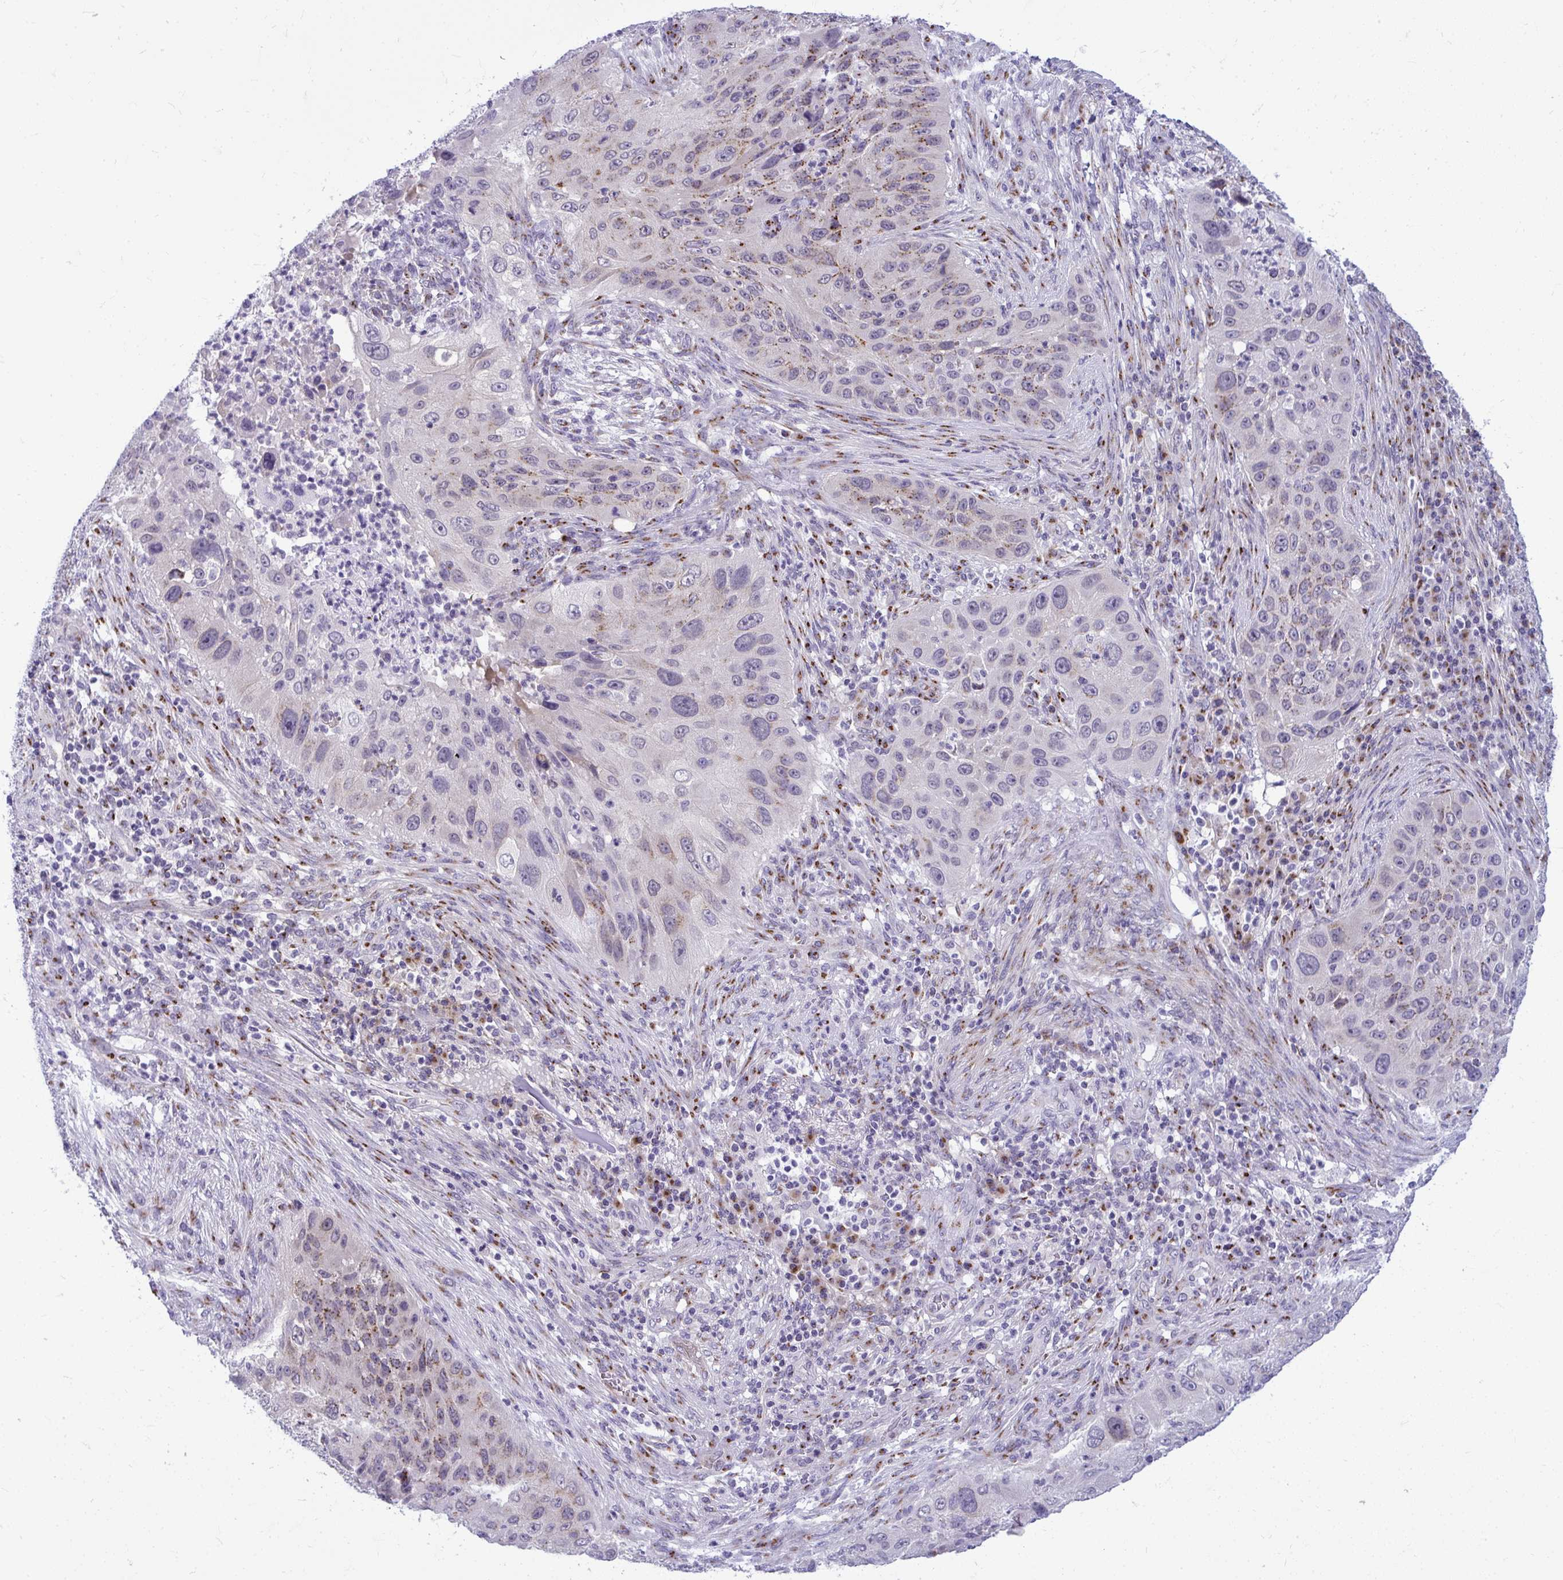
{"staining": {"intensity": "moderate", "quantity": "<25%", "location": "cytoplasmic/membranous"}, "tissue": "lung cancer", "cell_type": "Tumor cells", "image_type": "cancer", "snomed": [{"axis": "morphology", "description": "Squamous cell carcinoma, NOS"}, {"axis": "topography", "description": "Lung"}], "caption": "Protein positivity by IHC exhibits moderate cytoplasmic/membranous positivity in approximately <25% of tumor cells in squamous cell carcinoma (lung). The staining is performed using DAB (3,3'-diaminobenzidine) brown chromogen to label protein expression. The nuclei are counter-stained blue using hematoxylin.", "gene": "DTX4", "patient": {"sex": "male", "age": 63}}